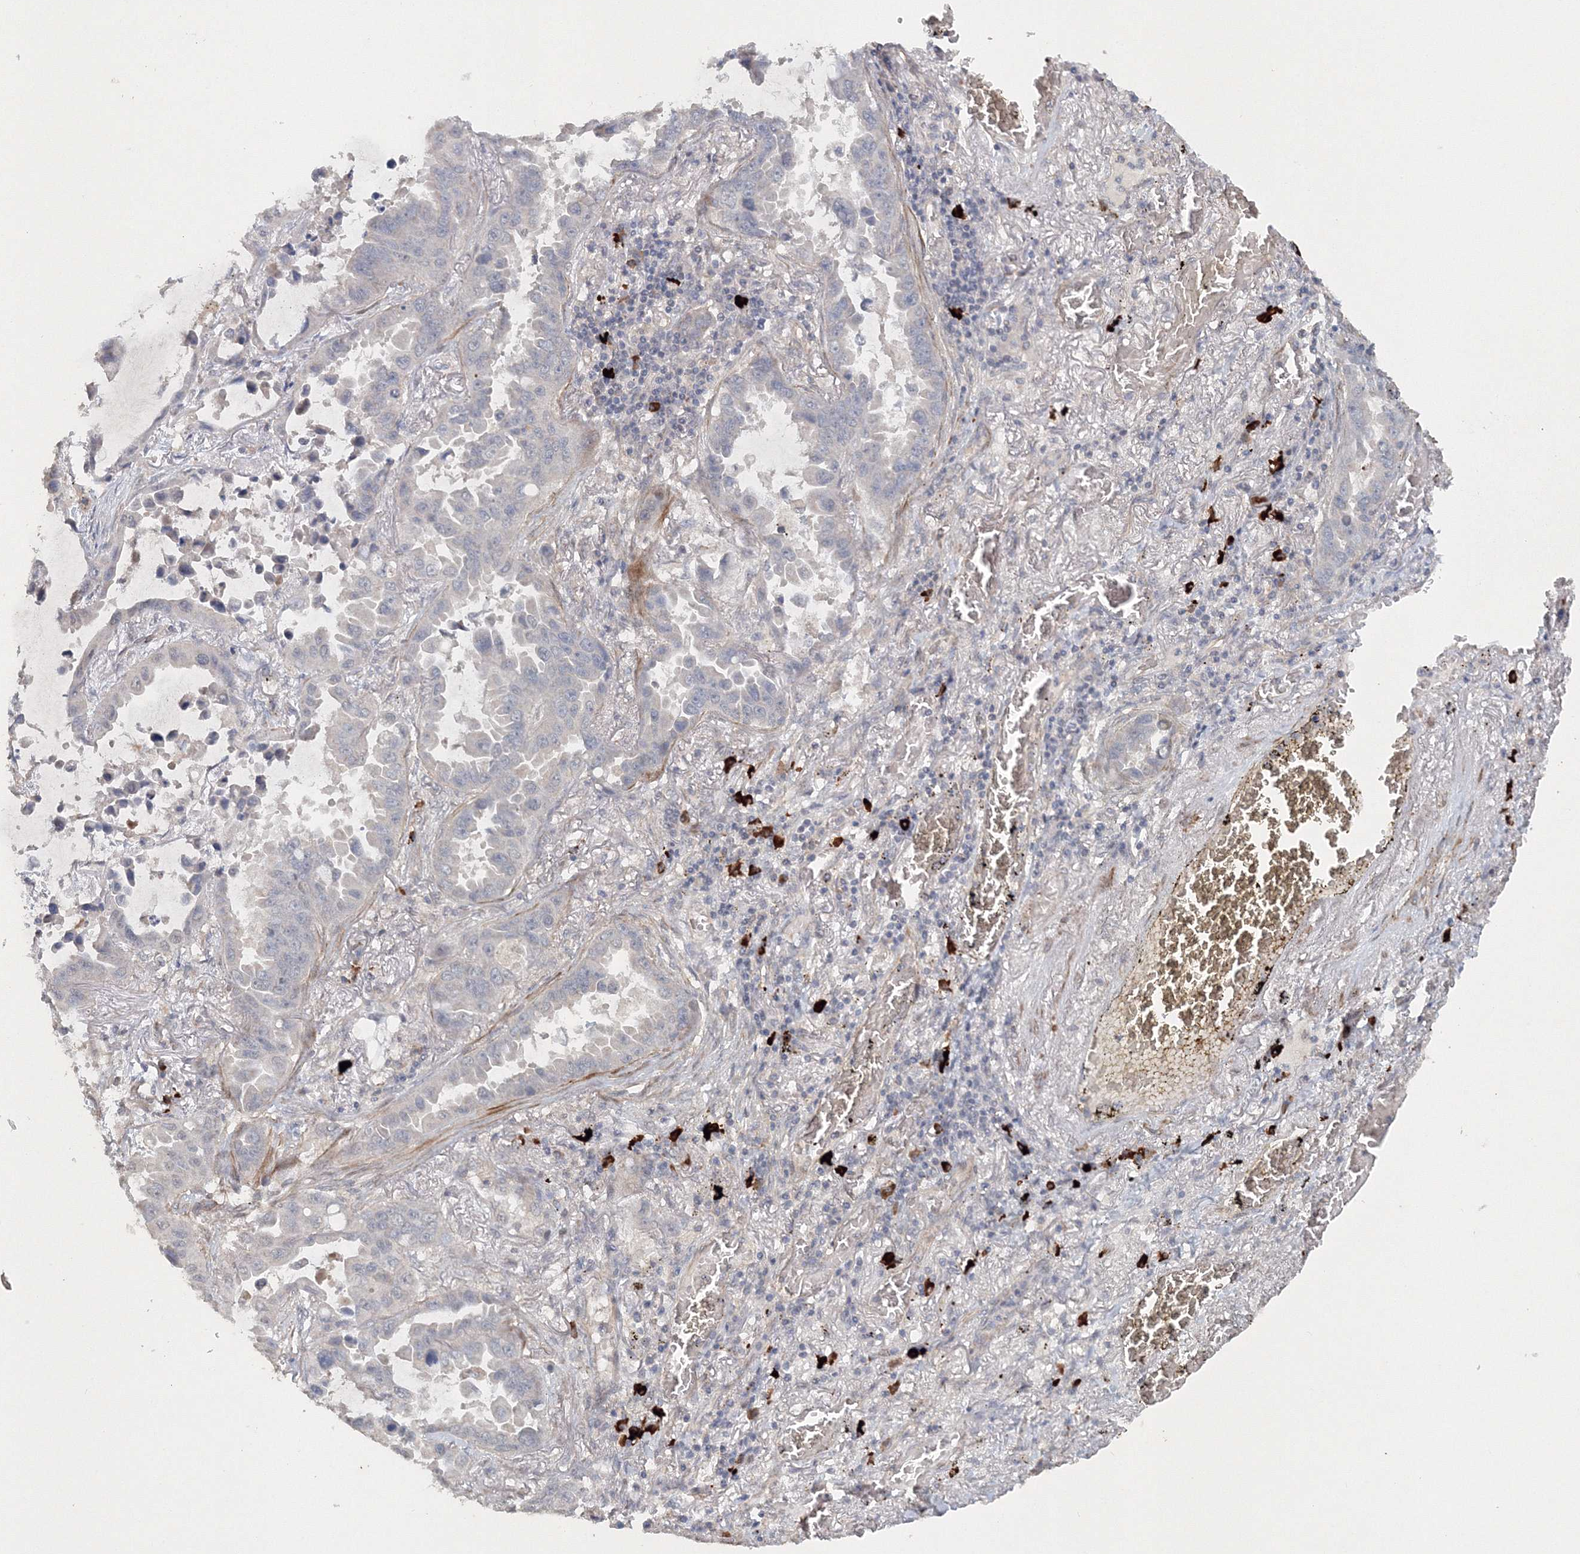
{"staining": {"intensity": "negative", "quantity": "none", "location": "none"}, "tissue": "lung cancer", "cell_type": "Tumor cells", "image_type": "cancer", "snomed": [{"axis": "morphology", "description": "Adenocarcinoma, NOS"}, {"axis": "topography", "description": "Lung"}], "caption": "Adenocarcinoma (lung) was stained to show a protein in brown. There is no significant staining in tumor cells.", "gene": "NALF2", "patient": {"sex": "male", "age": 64}}